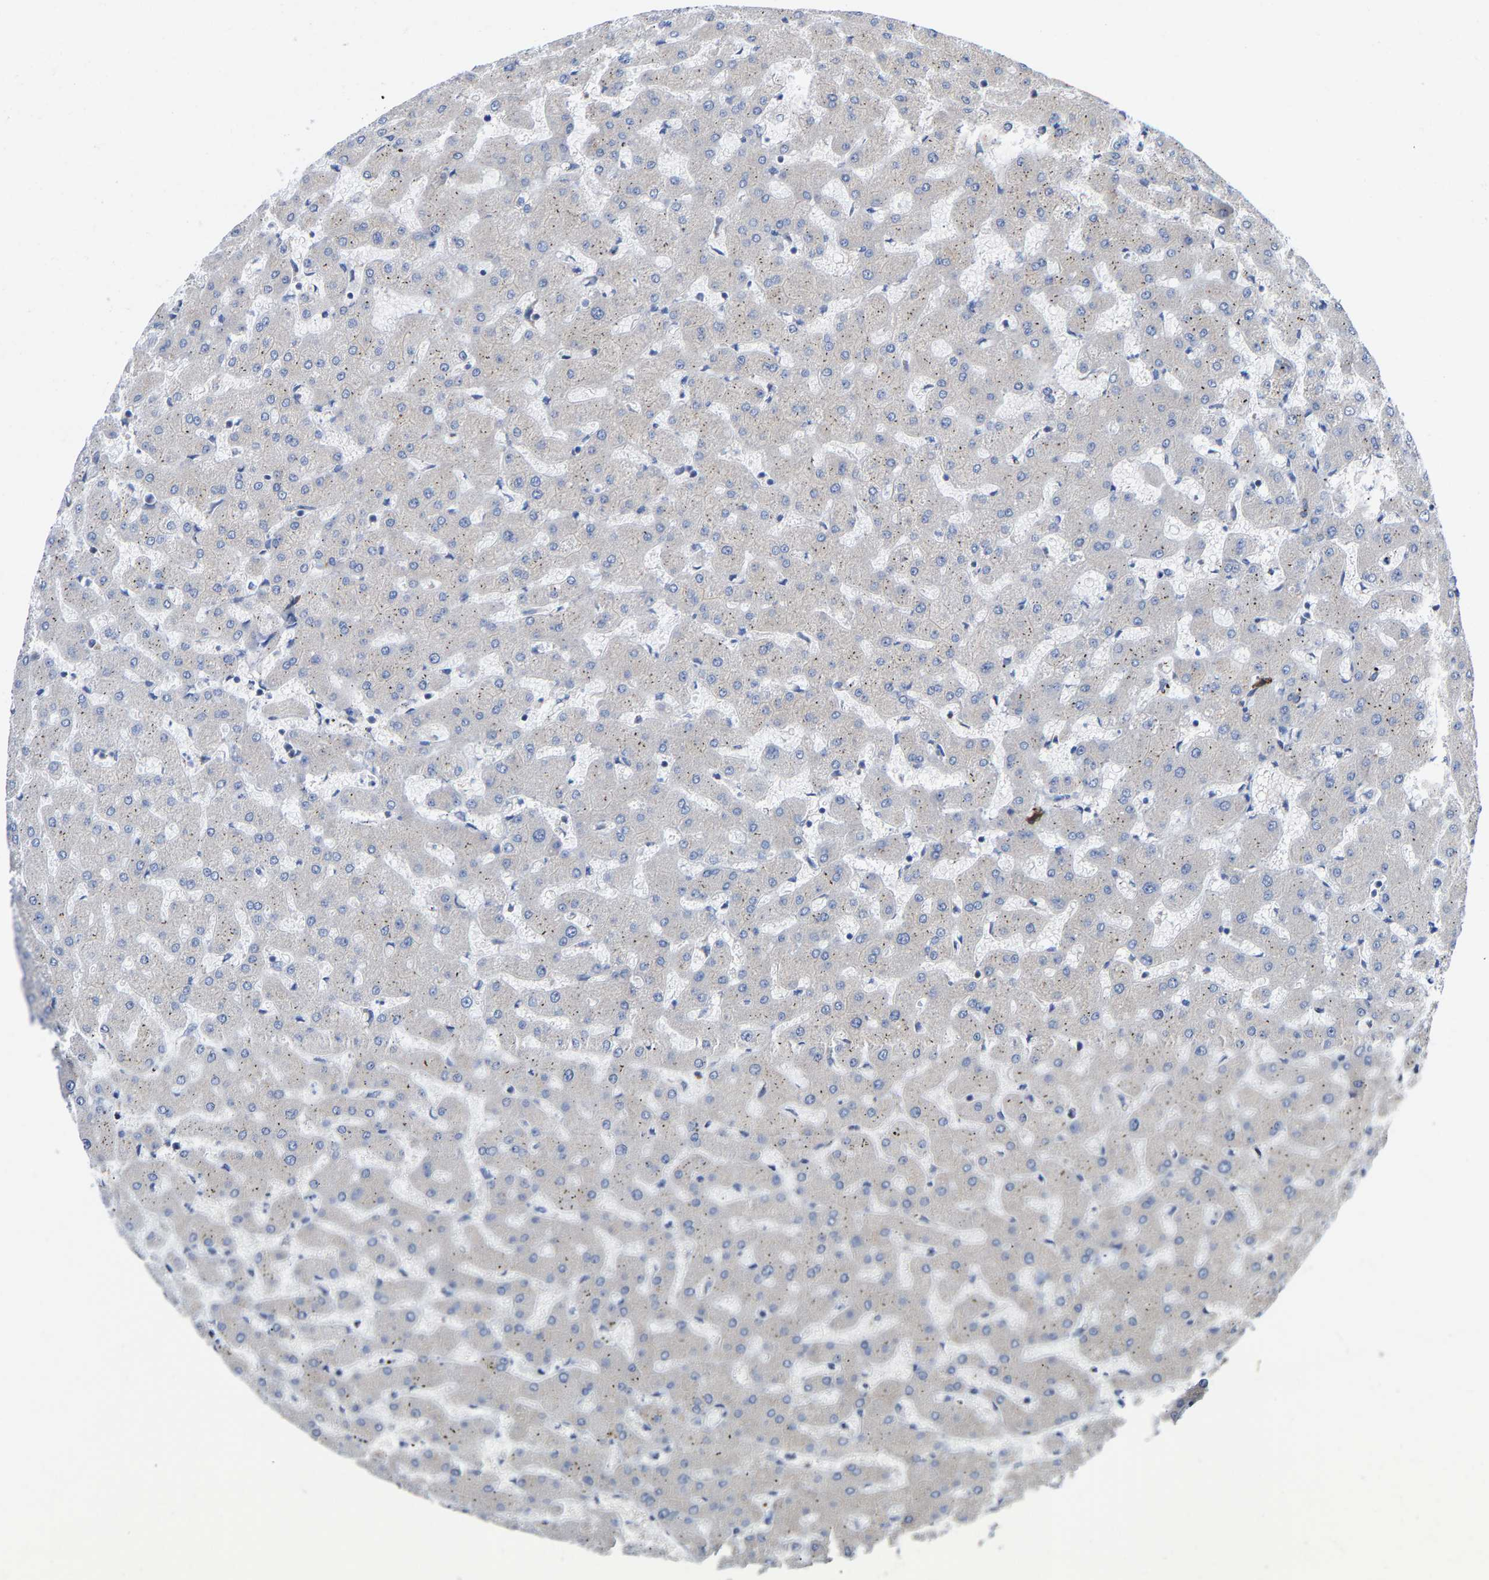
{"staining": {"intensity": "negative", "quantity": "none", "location": "none"}, "tissue": "liver", "cell_type": "Cholangiocytes", "image_type": "normal", "snomed": [{"axis": "morphology", "description": "Normal tissue, NOS"}, {"axis": "topography", "description": "Liver"}], "caption": "Immunohistochemical staining of unremarkable liver reveals no significant positivity in cholangiocytes.", "gene": "PPP1R15A", "patient": {"sex": "female", "age": 63}}